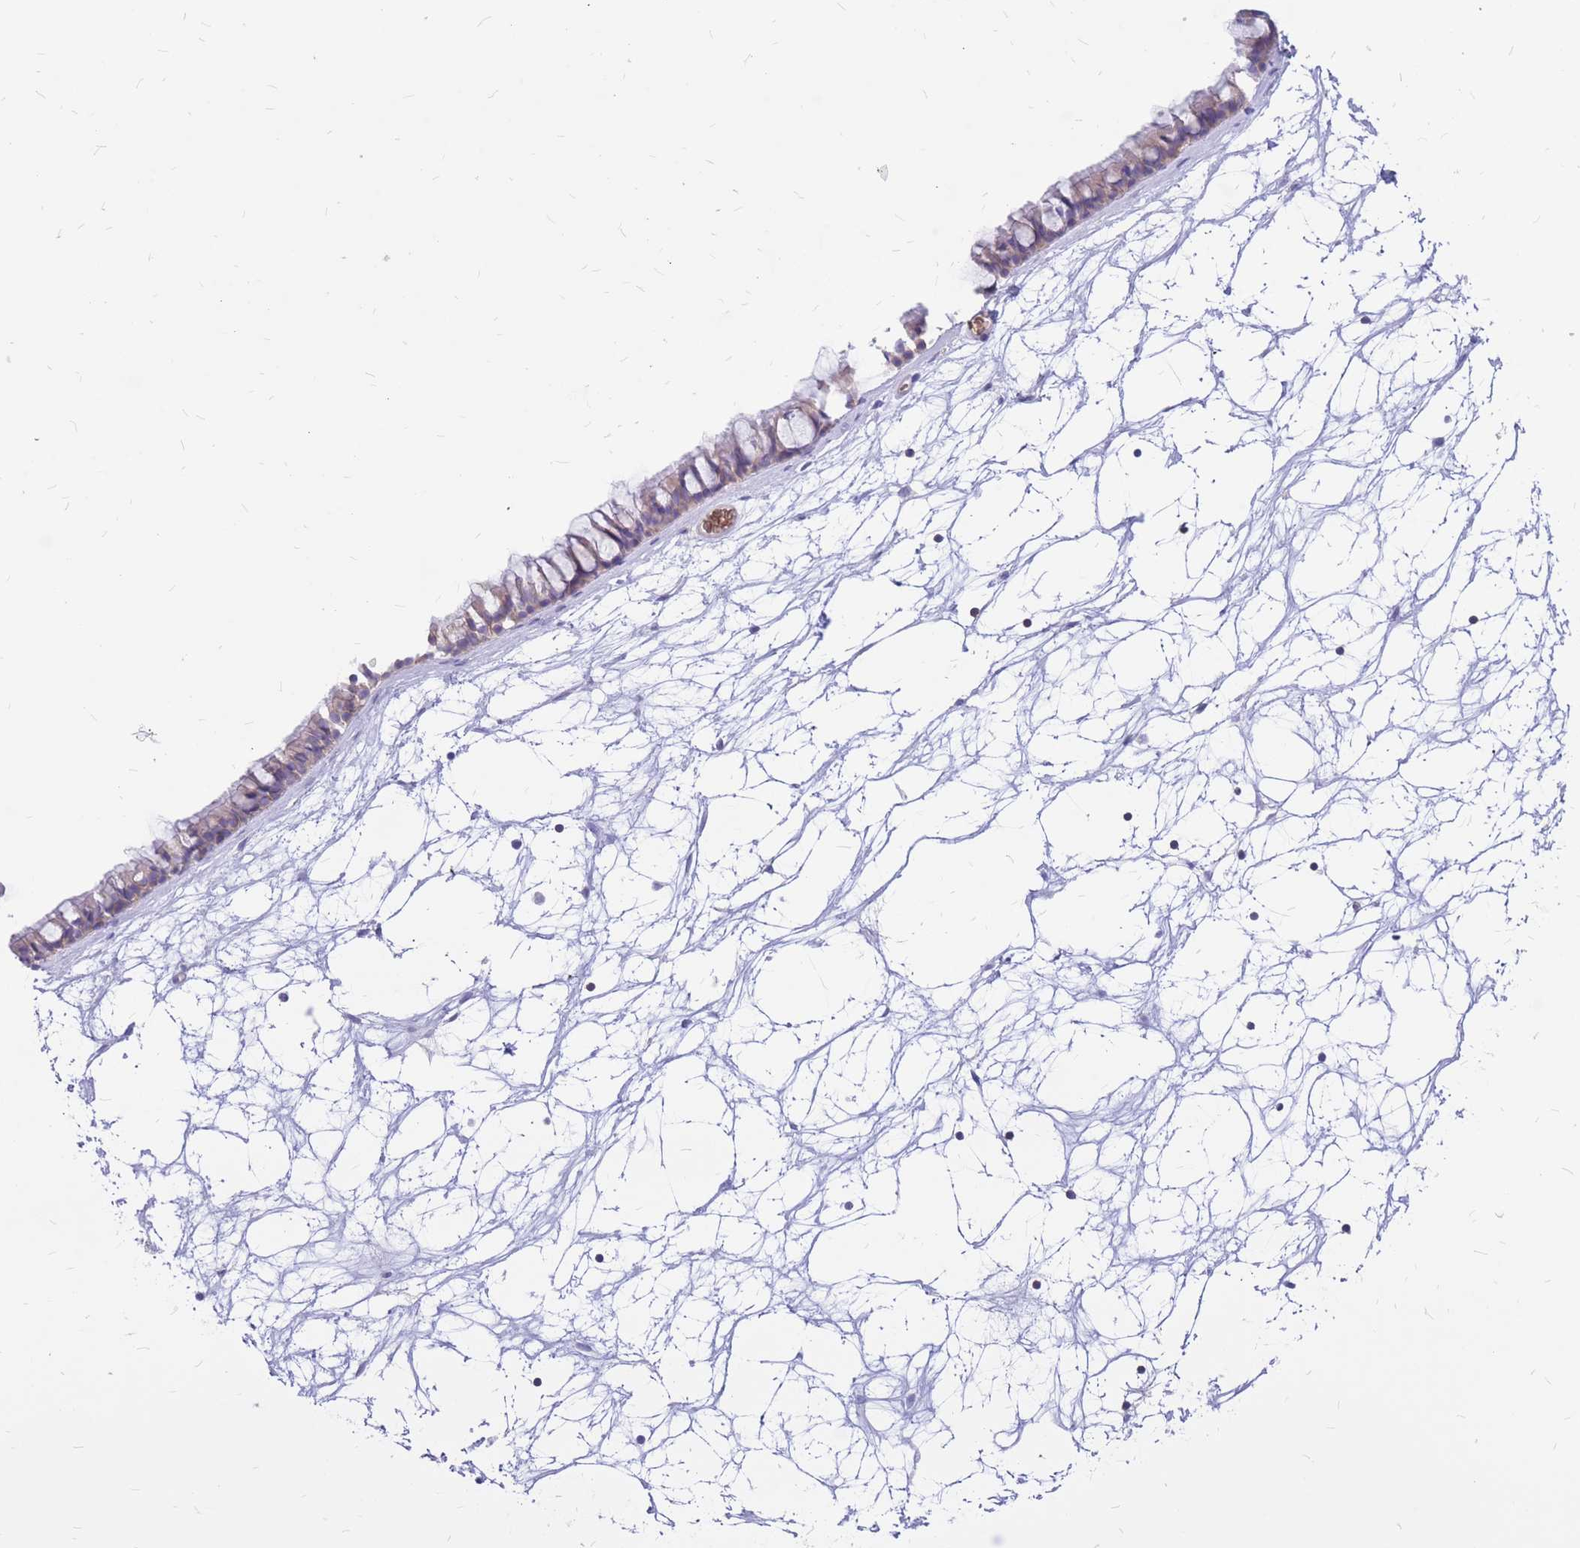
{"staining": {"intensity": "weak", "quantity": "25%-75%", "location": "cytoplasmic/membranous"}, "tissue": "nasopharynx", "cell_type": "Respiratory epithelial cells", "image_type": "normal", "snomed": [{"axis": "morphology", "description": "Normal tissue, NOS"}, {"axis": "topography", "description": "Nasopharynx"}], "caption": "Immunohistochemical staining of unremarkable human nasopharynx exhibits 25%-75% levels of weak cytoplasmic/membranous protein expression in approximately 25%-75% of respiratory epithelial cells.", "gene": "ADD2", "patient": {"sex": "male", "age": 64}}